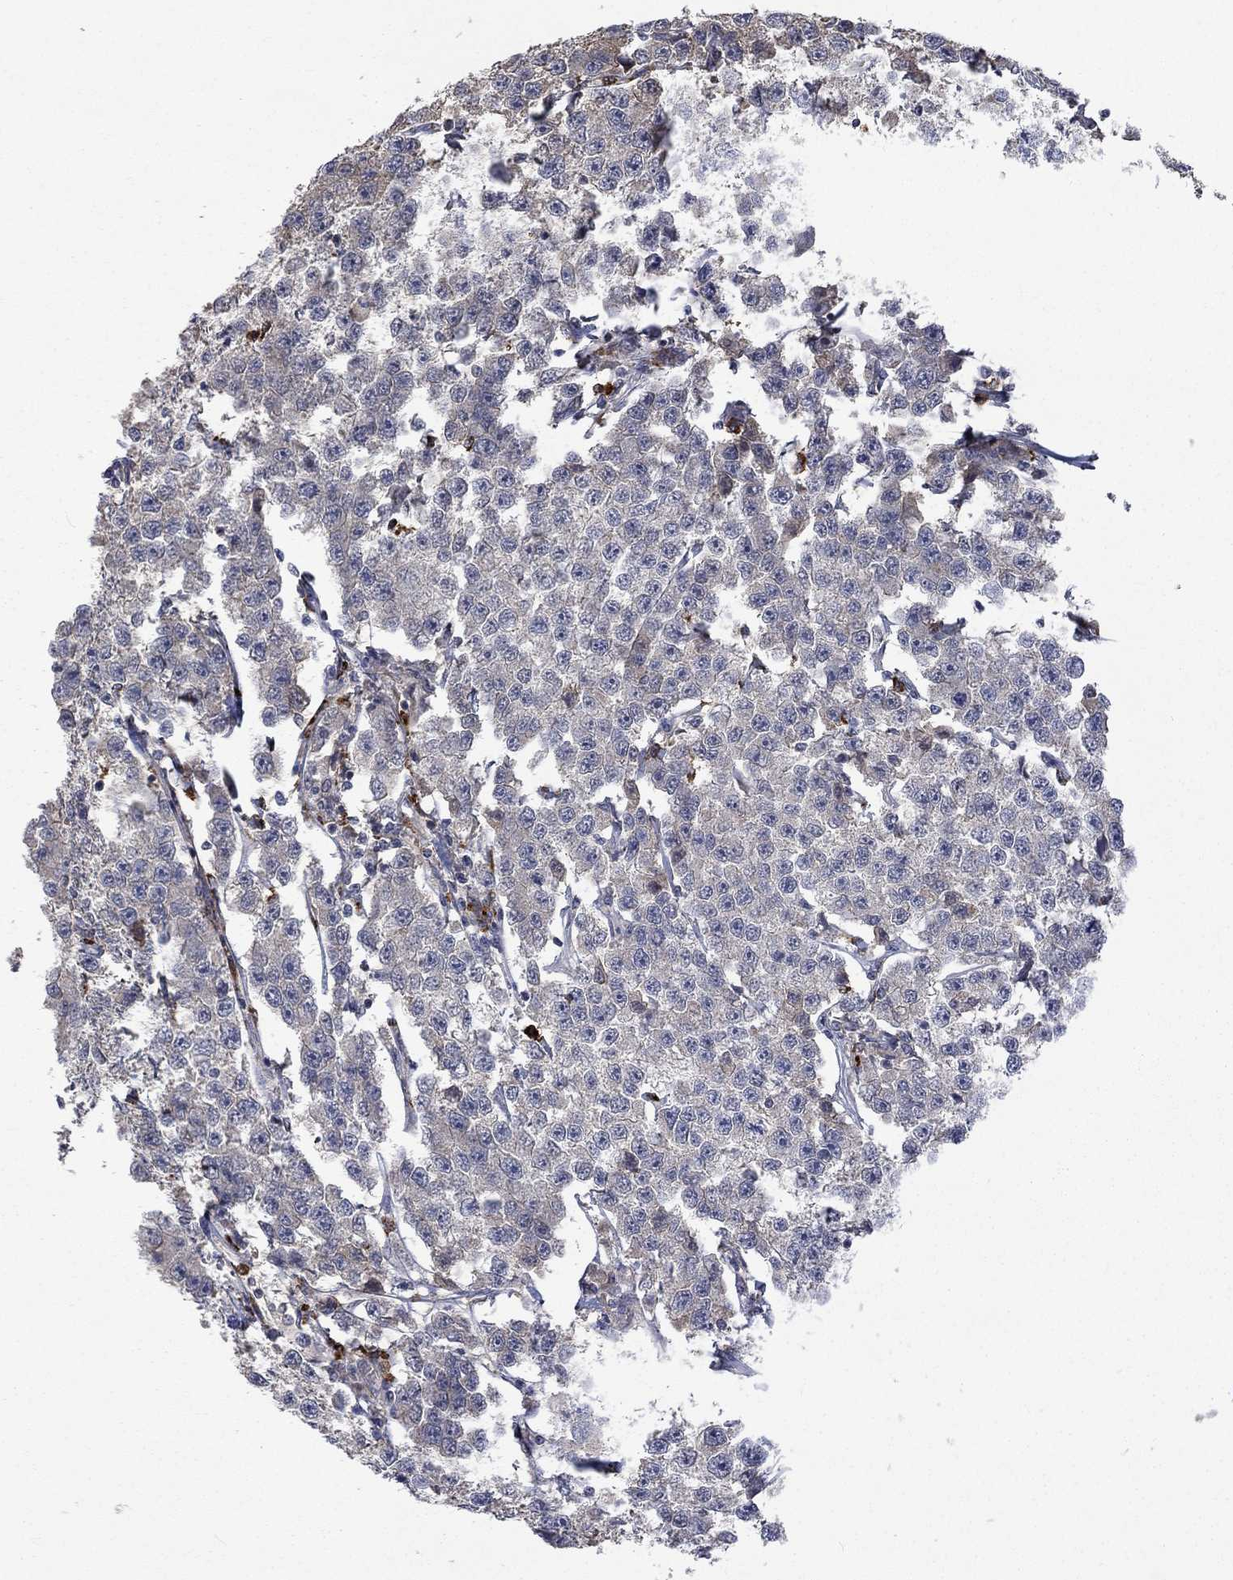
{"staining": {"intensity": "negative", "quantity": "none", "location": "none"}, "tissue": "testis cancer", "cell_type": "Tumor cells", "image_type": "cancer", "snomed": [{"axis": "morphology", "description": "Seminoma, NOS"}, {"axis": "topography", "description": "Testis"}], "caption": "IHC image of neoplastic tissue: human seminoma (testis) stained with DAB shows no significant protein staining in tumor cells.", "gene": "VCAN", "patient": {"sex": "male", "age": 59}}